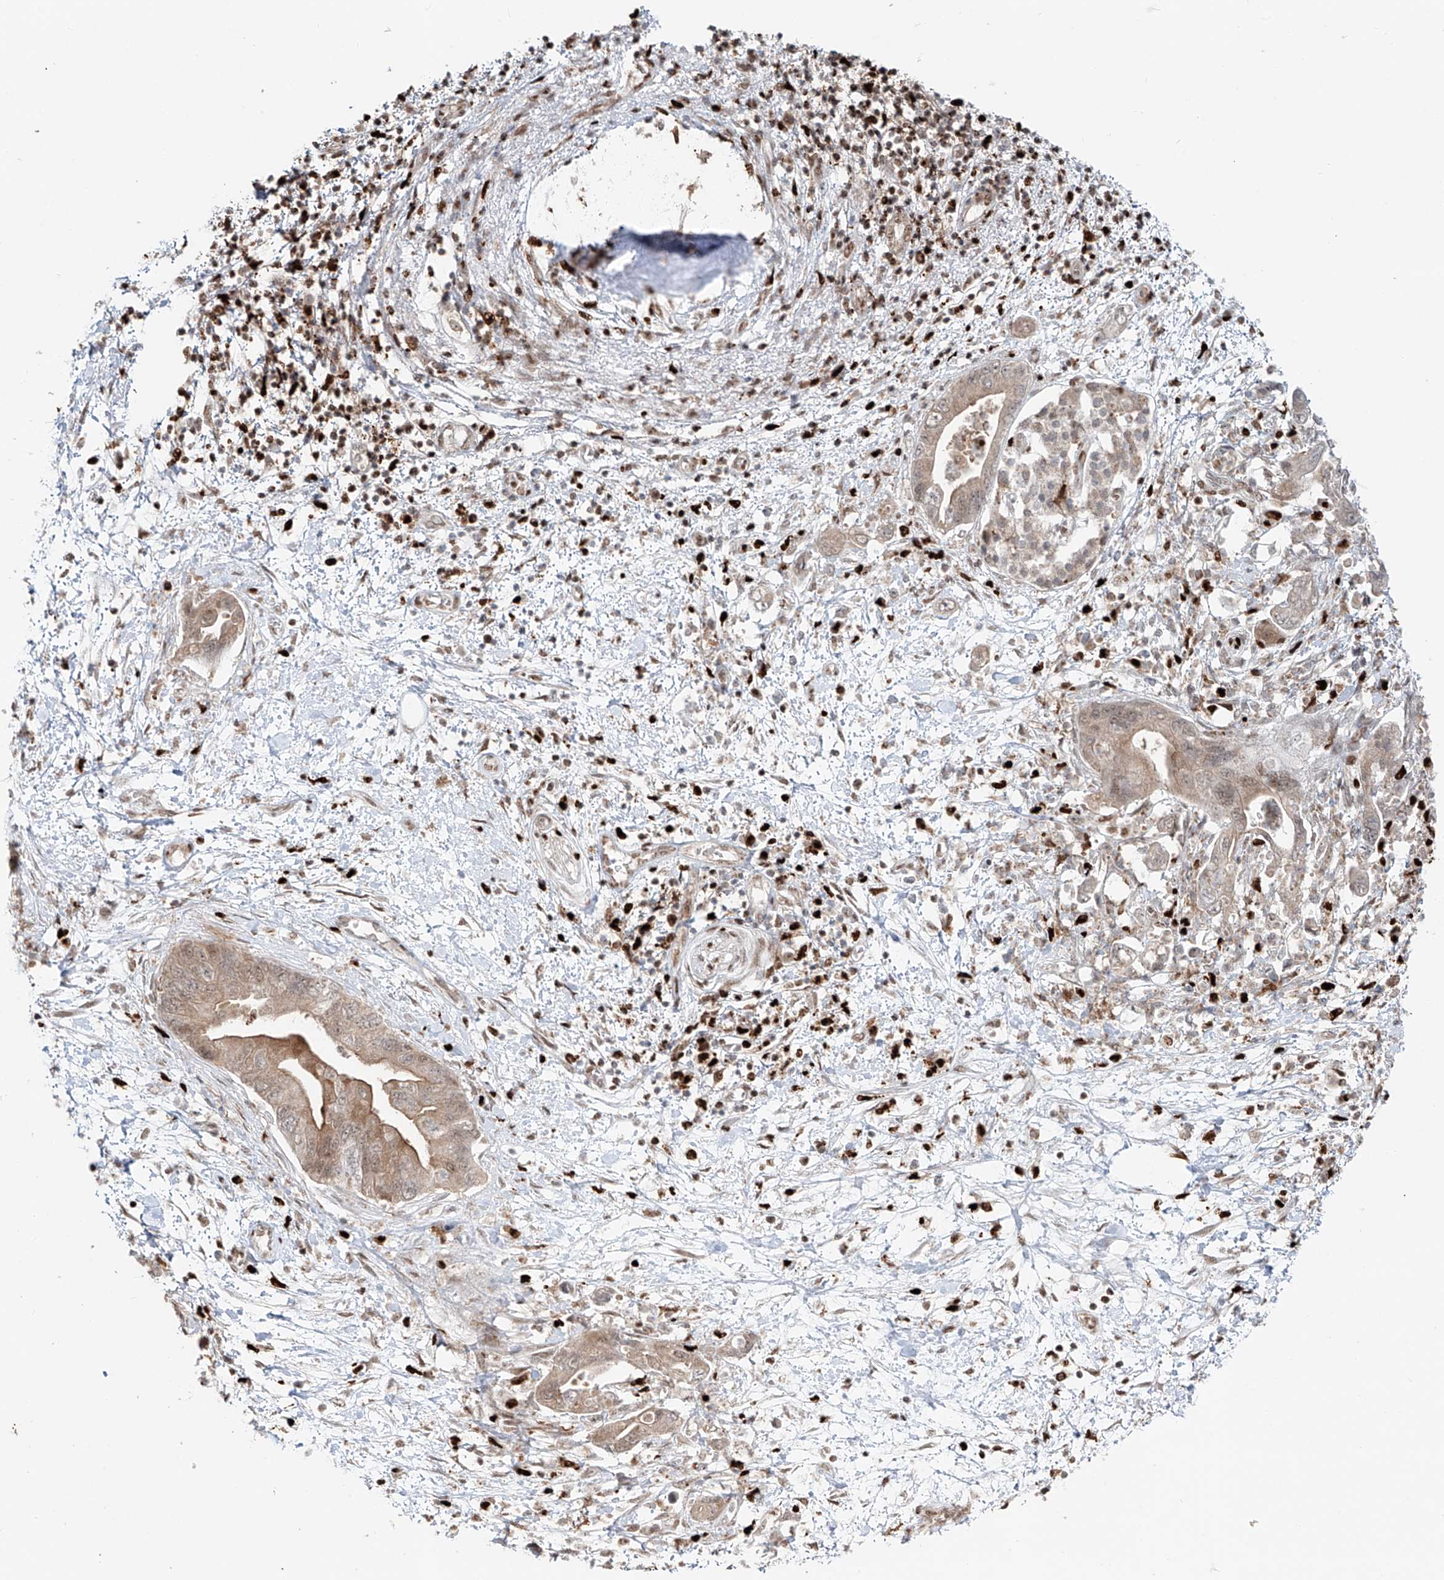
{"staining": {"intensity": "weak", "quantity": ">75%", "location": "cytoplasmic/membranous,nuclear"}, "tissue": "pancreatic cancer", "cell_type": "Tumor cells", "image_type": "cancer", "snomed": [{"axis": "morphology", "description": "Adenocarcinoma, NOS"}, {"axis": "topography", "description": "Pancreas"}], "caption": "Immunohistochemical staining of pancreatic cancer reveals weak cytoplasmic/membranous and nuclear protein staining in about >75% of tumor cells.", "gene": "DZIP1L", "patient": {"sex": "female", "age": 73}}